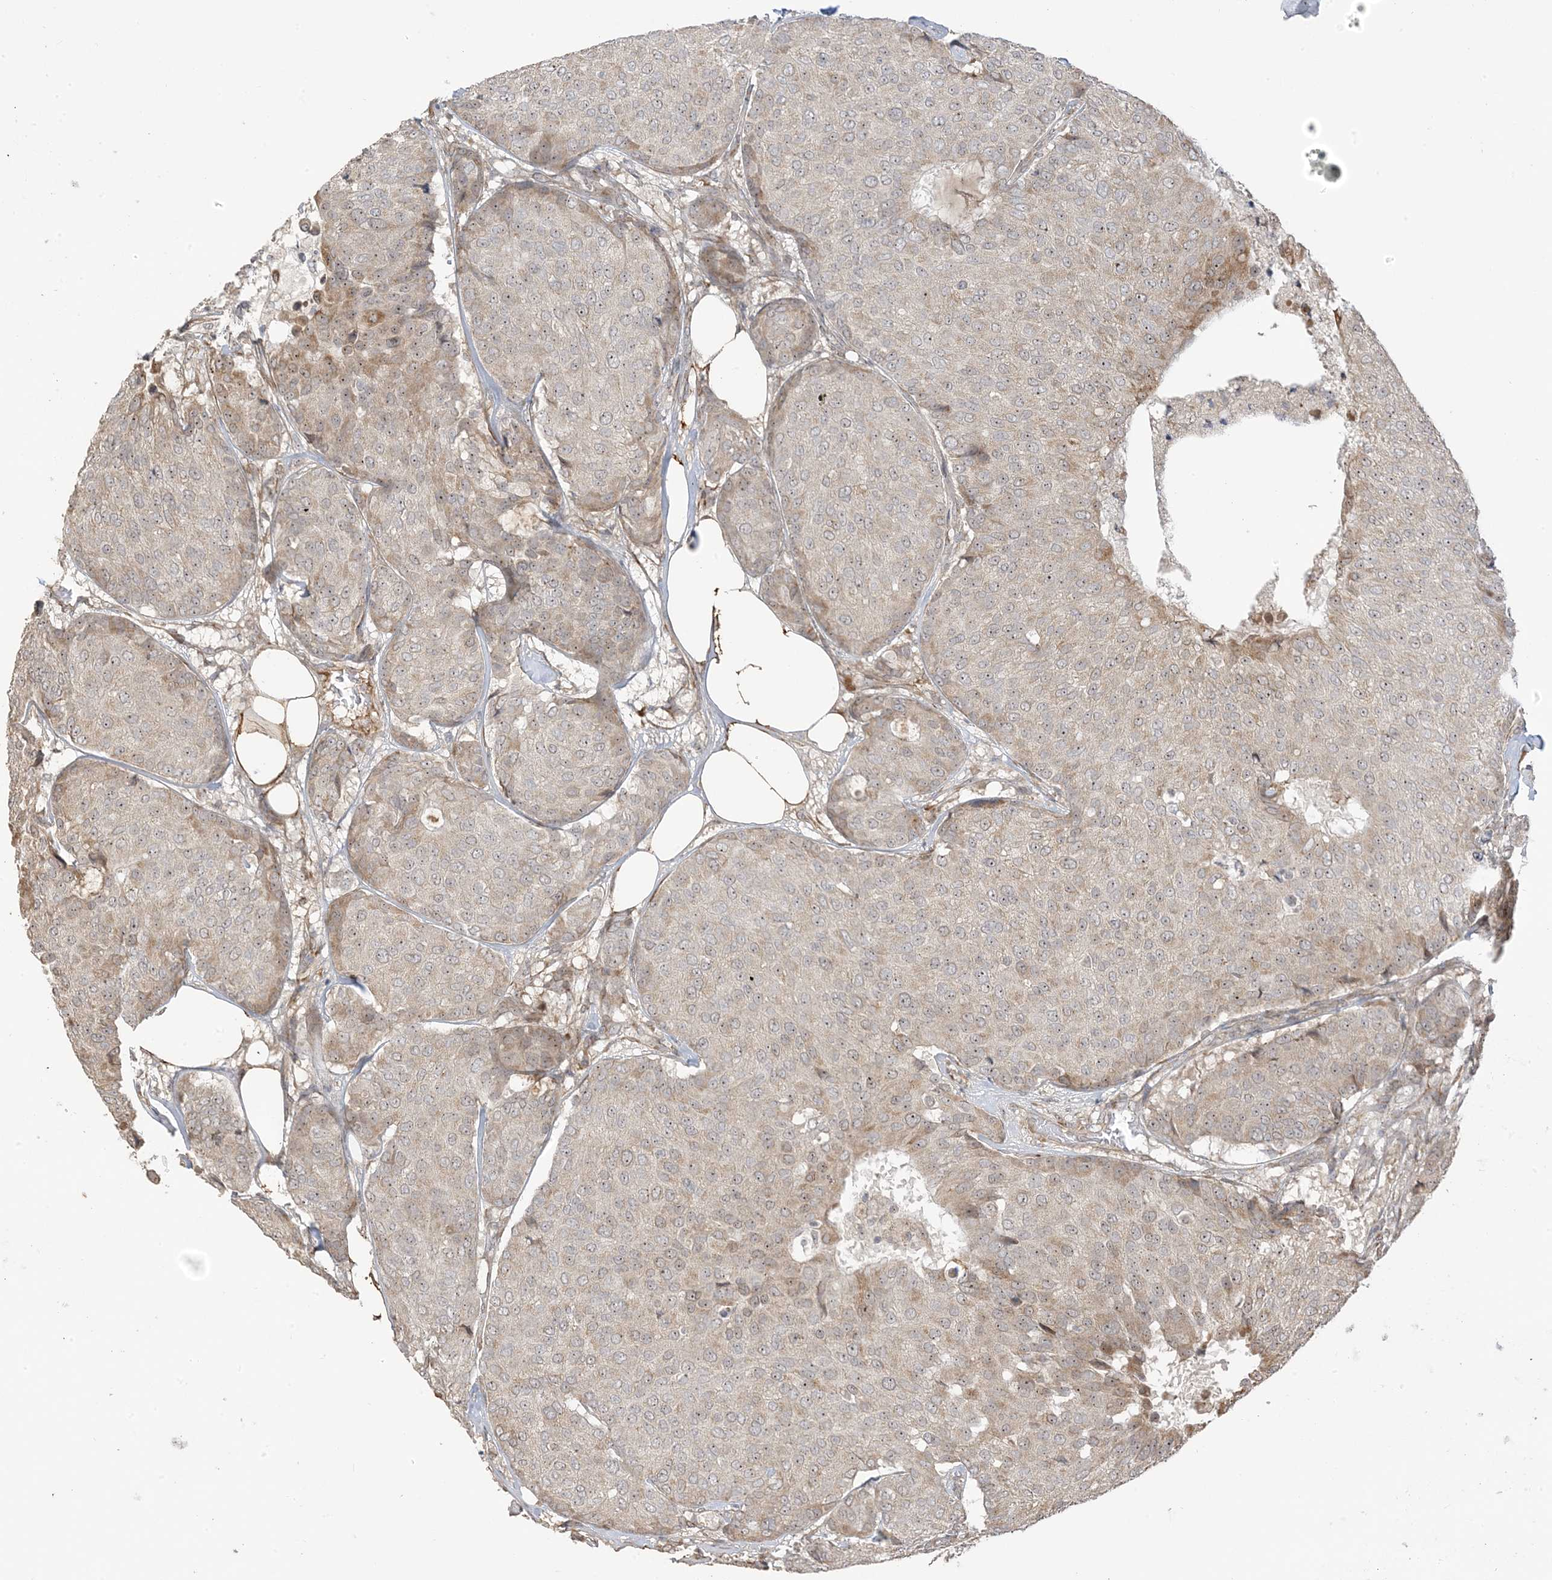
{"staining": {"intensity": "weak", "quantity": "25%-75%", "location": "cytoplasmic/membranous"}, "tissue": "breast cancer", "cell_type": "Tumor cells", "image_type": "cancer", "snomed": [{"axis": "morphology", "description": "Duct carcinoma"}, {"axis": "topography", "description": "Breast"}], "caption": "A brown stain labels weak cytoplasmic/membranous staining of a protein in human breast cancer (infiltrating ductal carcinoma) tumor cells. The protein is stained brown, and the nuclei are stained in blue (DAB (3,3'-diaminobenzidine) IHC with brightfield microscopy, high magnification).", "gene": "ECM2", "patient": {"sex": "female", "age": 75}}